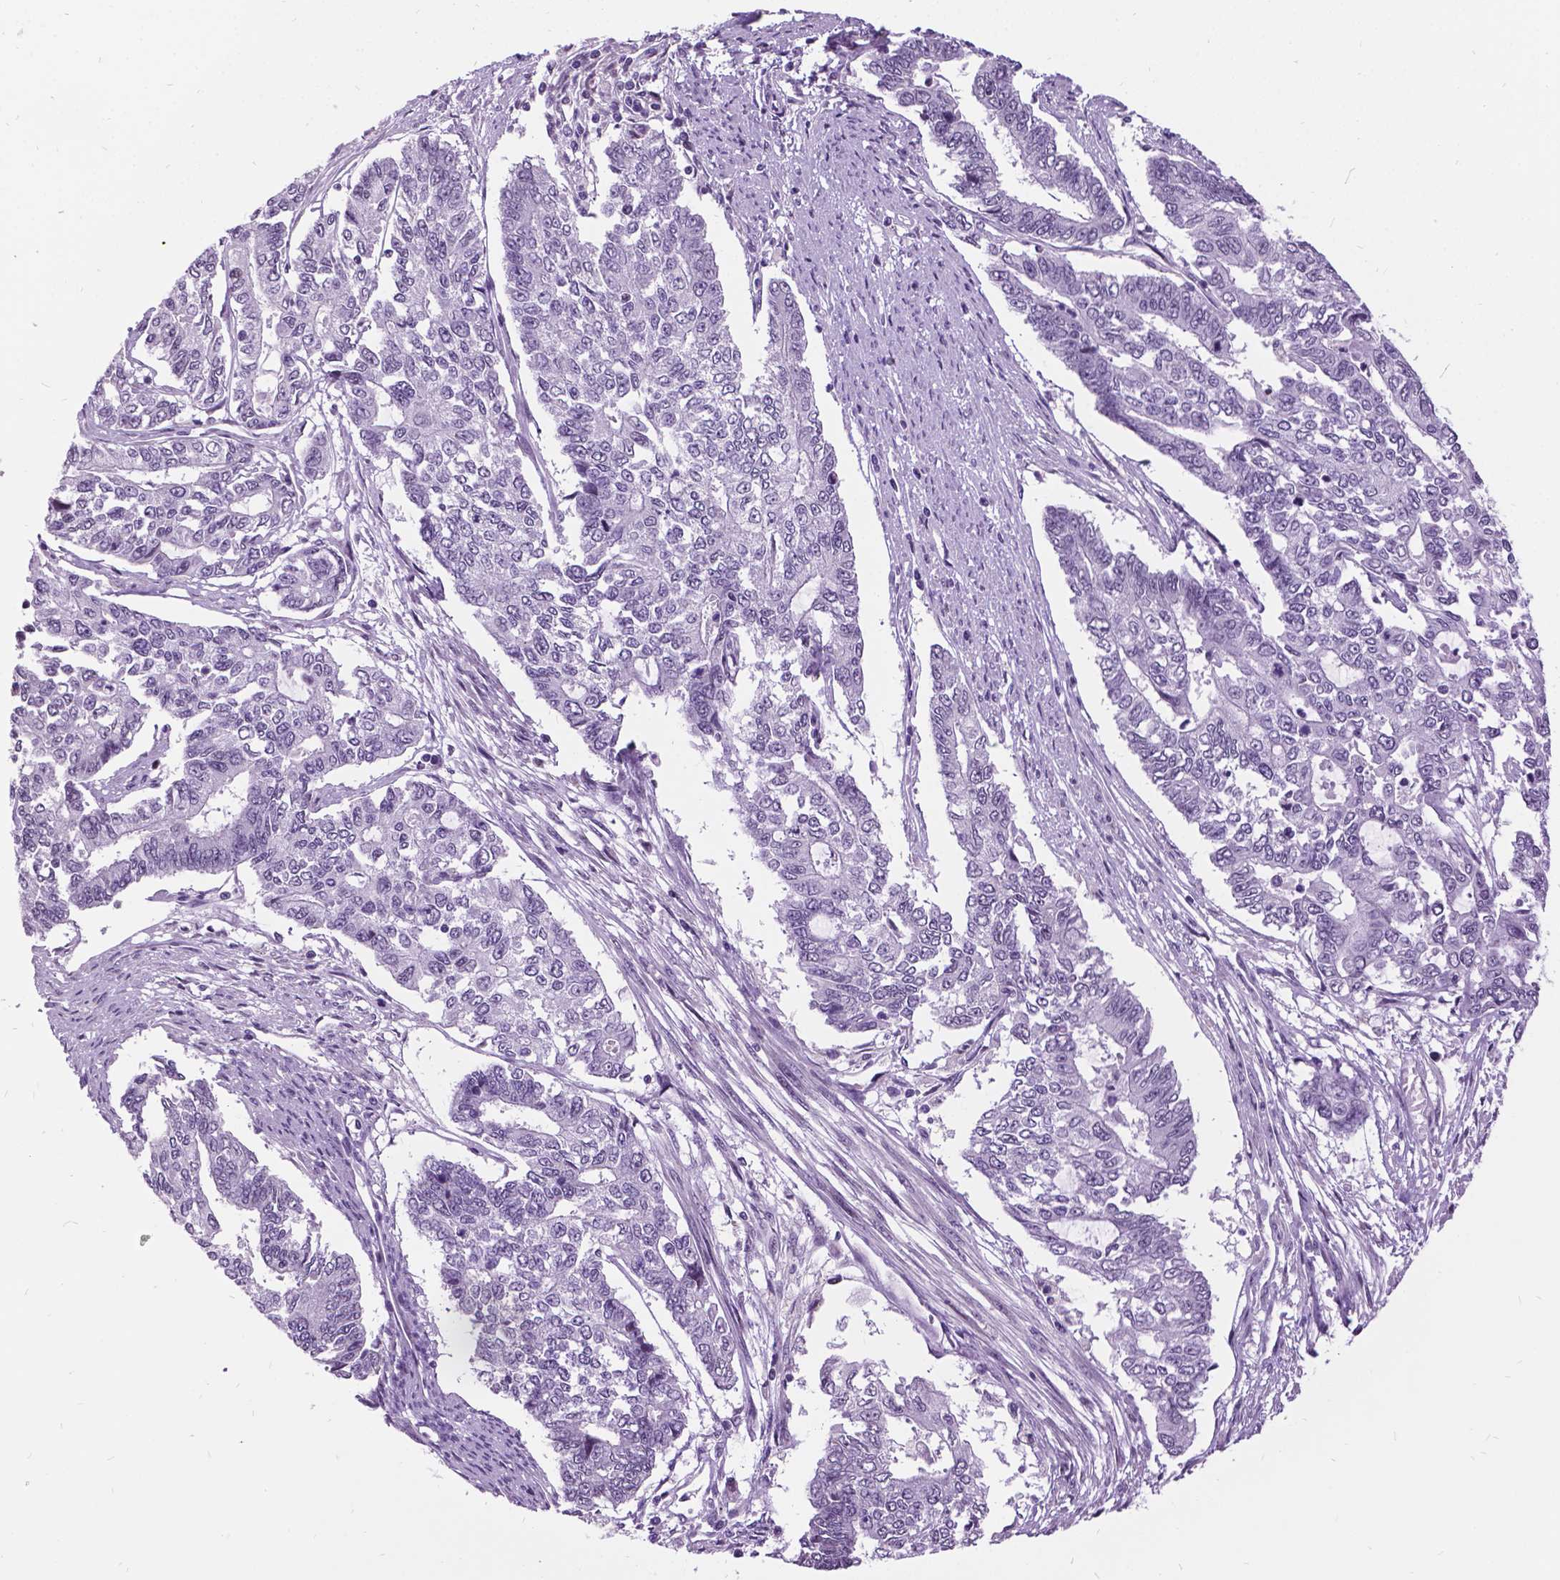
{"staining": {"intensity": "negative", "quantity": "none", "location": "none"}, "tissue": "endometrial cancer", "cell_type": "Tumor cells", "image_type": "cancer", "snomed": [{"axis": "morphology", "description": "Adenocarcinoma, NOS"}, {"axis": "topography", "description": "Uterus"}], "caption": "Tumor cells are negative for brown protein staining in endometrial cancer (adenocarcinoma). (DAB IHC, high magnification).", "gene": "DPF3", "patient": {"sex": "female", "age": 59}}